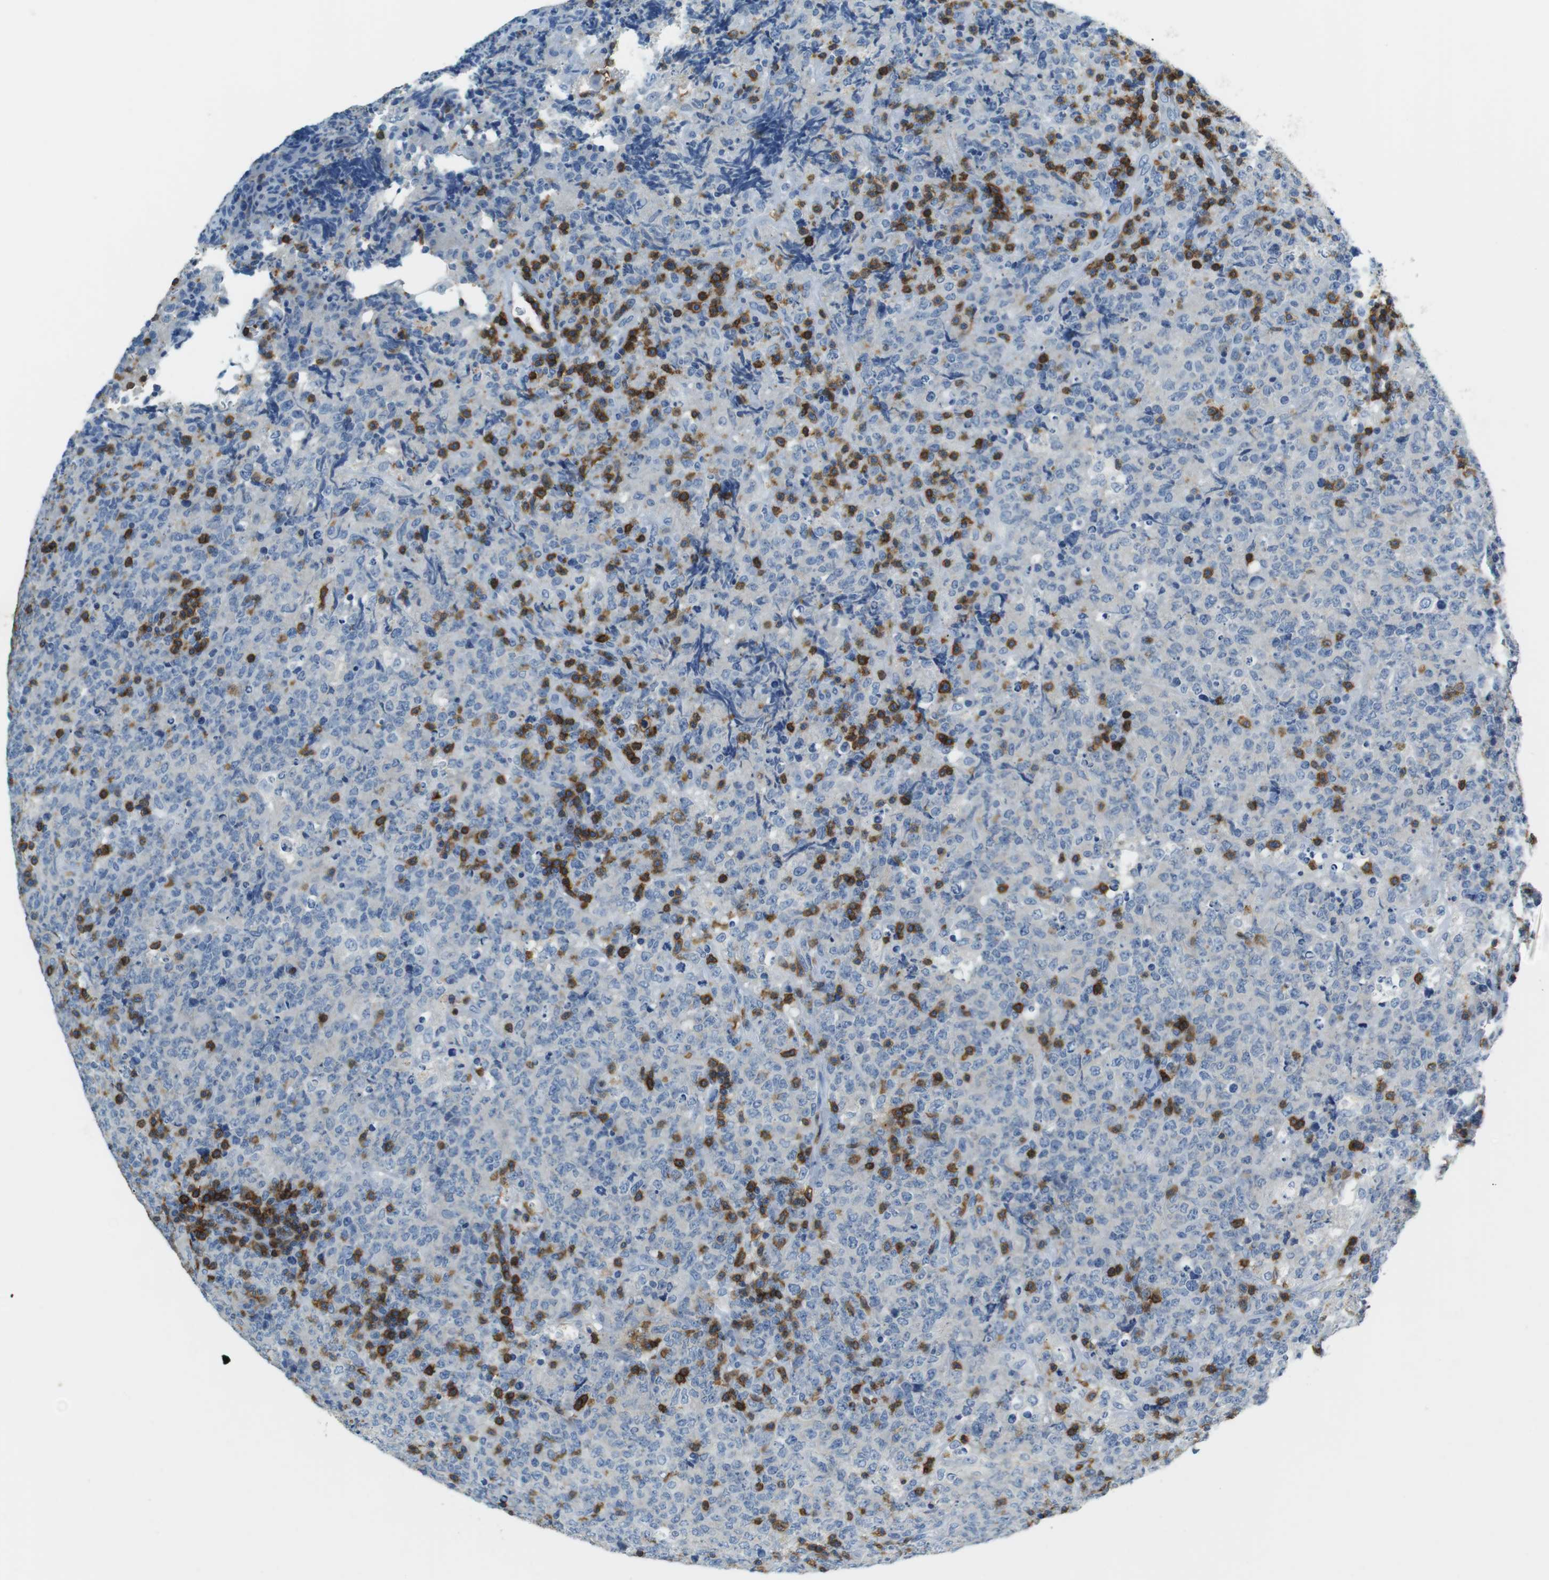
{"staining": {"intensity": "negative", "quantity": "none", "location": "none"}, "tissue": "lymphoma", "cell_type": "Tumor cells", "image_type": "cancer", "snomed": [{"axis": "morphology", "description": "Malignant lymphoma, non-Hodgkin's type, High grade"}, {"axis": "topography", "description": "Tonsil"}], "caption": "IHC photomicrograph of human lymphoma stained for a protein (brown), which demonstrates no positivity in tumor cells. (Brightfield microscopy of DAB immunohistochemistry at high magnification).", "gene": "LAT", "patient": {"sex": "female", "age": 36}}